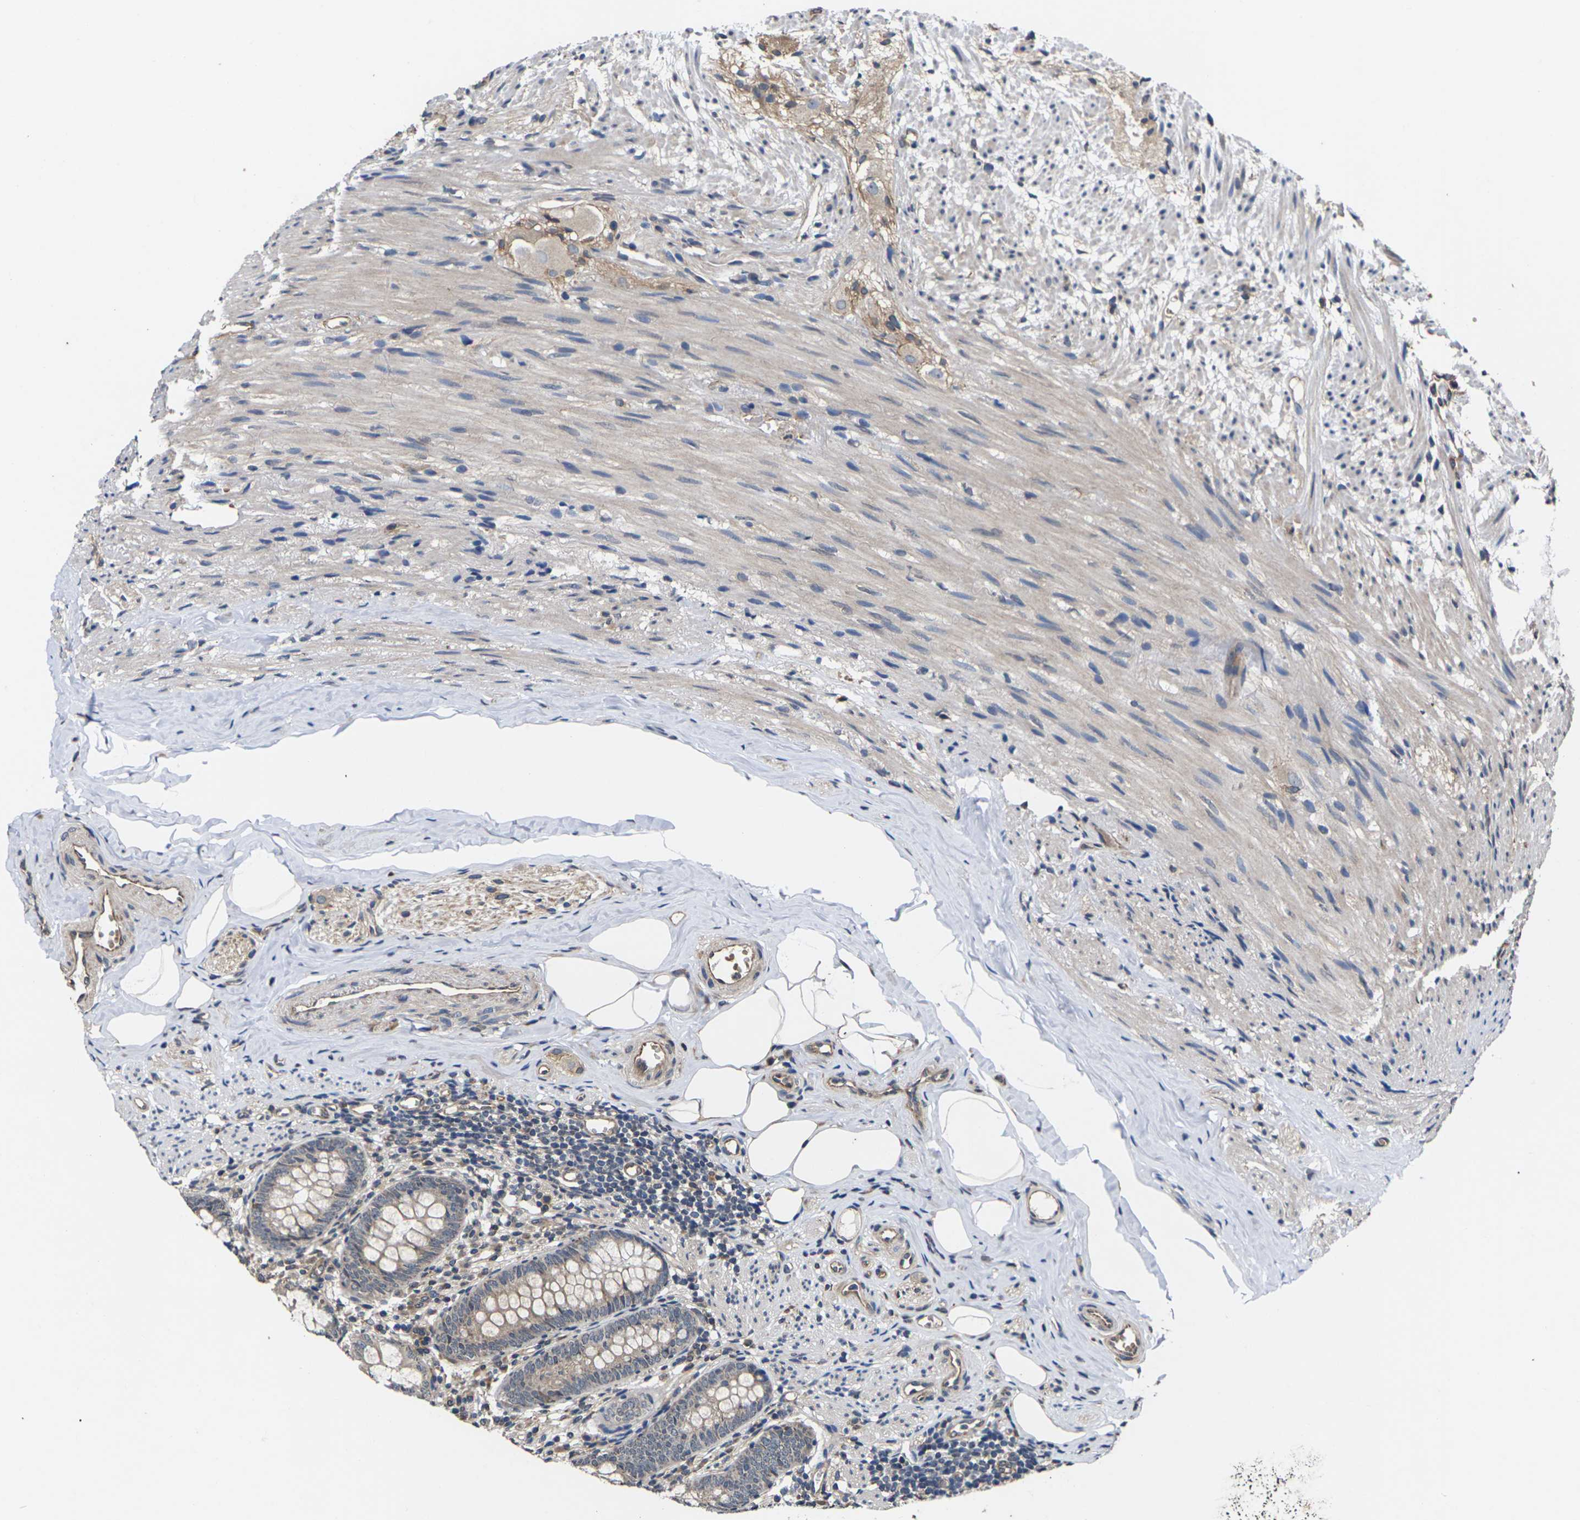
{"staining": {"intensity": "moderate", "quantity": ">75%", "location": "cytoplasmic/membranous"}, "tissue": "appendix", "cell_type": "Glandular cells", "image_type": "normal", "snomed": [{"axis": "morphology", "description": "Normal tissue, NOS"}, {"axis": "topography", "description": "Appendix"}], "caption": "The photomicrograph displays a brown stain indicating the presence of a protein in the cytoplasmic/membranous of glandular cells in appendix. (DAB (3,3'-diaminobenzidine) IHC with brightfield microscopy, high magnification).", "gene": "DKK2", "patient": {"sex": "female", "age": 77}}